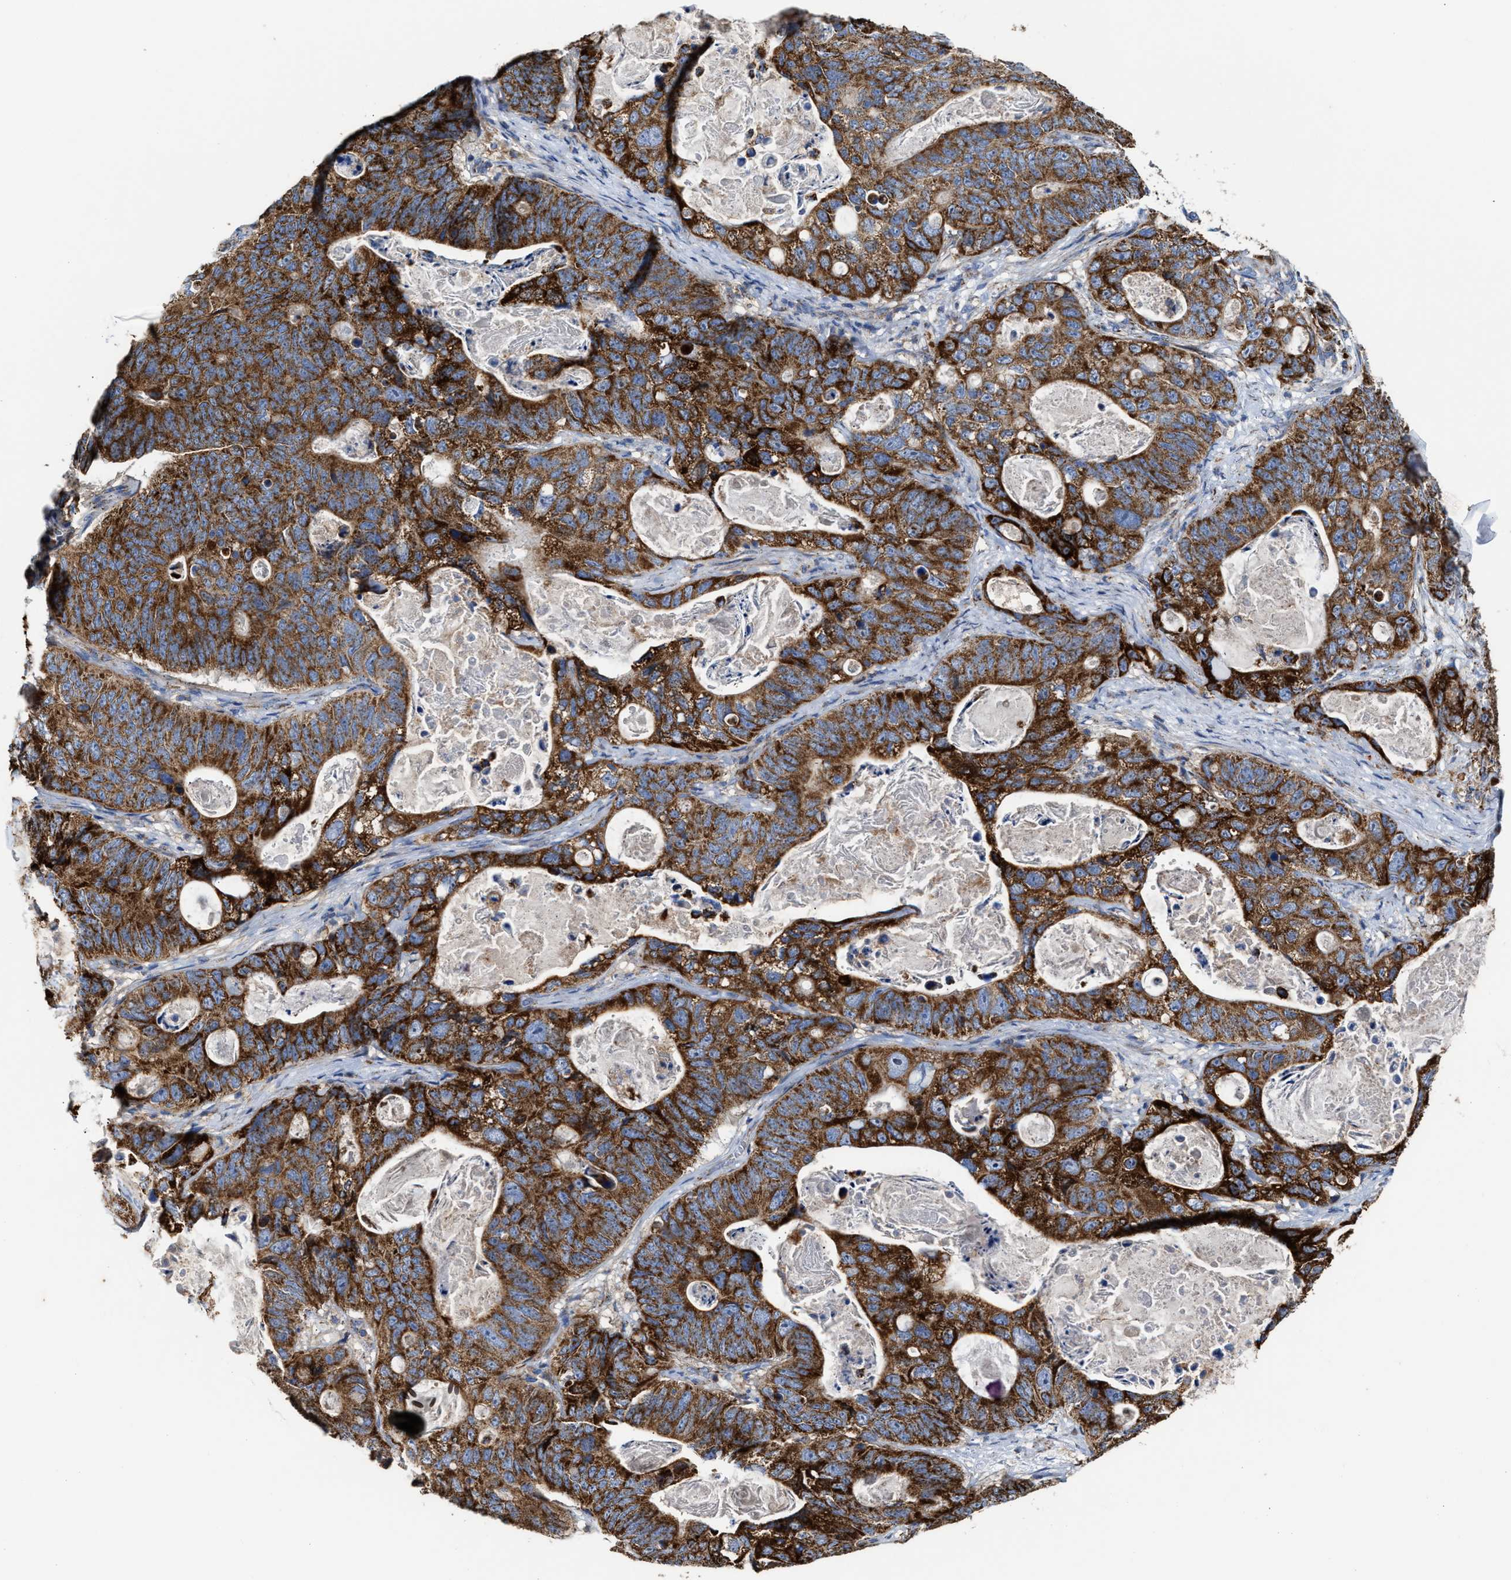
{"staining": {"intensity": "strong", "quantity": ">75%", "location": "cytoplasmic/membranous"}, "tissue": "stomach cancer", "cell_type": "Tumor cells", "image_type": "cancer", "snomed": [{"axis": "morphology", "description": "Normal tissue, NOS"}, {"axis": "morphology", "description": "Adenocarcinoma, NOS"}, {"axis": "topography", "description": "Stomach"}], "caption": "Strong cytoplasmic/membranous positivity is seen in approximately >75% of tumor cells in stomach cancer (adenocarcinoma).", "gene": "MECR", "patient": {"sex": "female", "age": 89}}